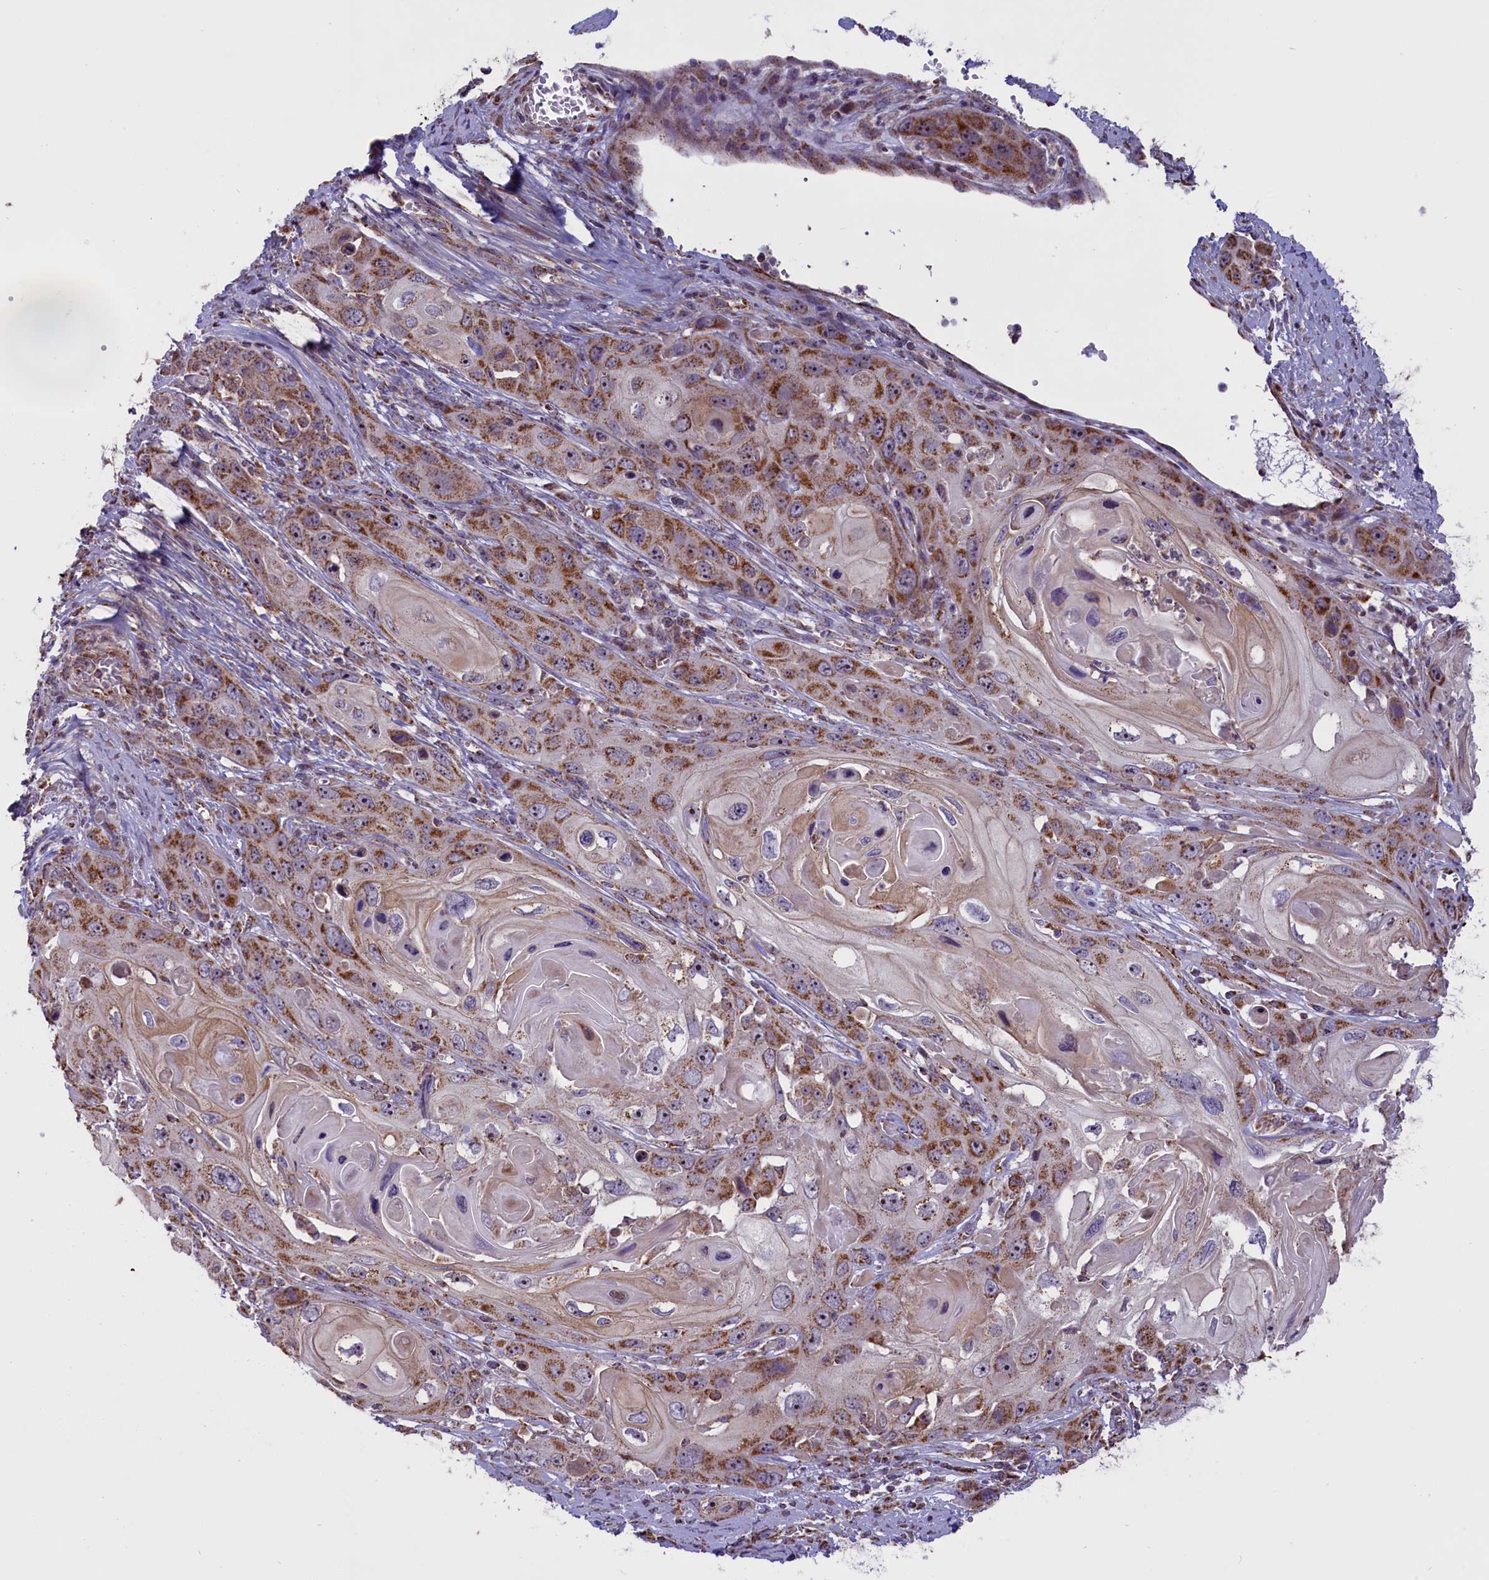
{"staining": {"intensity": "moderate", "quantity": ">75%", "location": "cytoplasmic/membranous"}, "tissue": "skin cancer", "cell_type": "Tumor cells", "image_type": "cancer", "snomed": [{"axis": "morphology", "description": "Squamous cell carcinoma, NOS"}, {"axis": "topography", "description": "Skin"}], "caption": "A micrograph of human skin cancer (squamous cell carcinoma) stained for a protein reveals moderate cytoplasmic/membranous brown staining in tumor cells.", "gene": "GLRX5", "patient": {"sex": "male", "age": 55}}